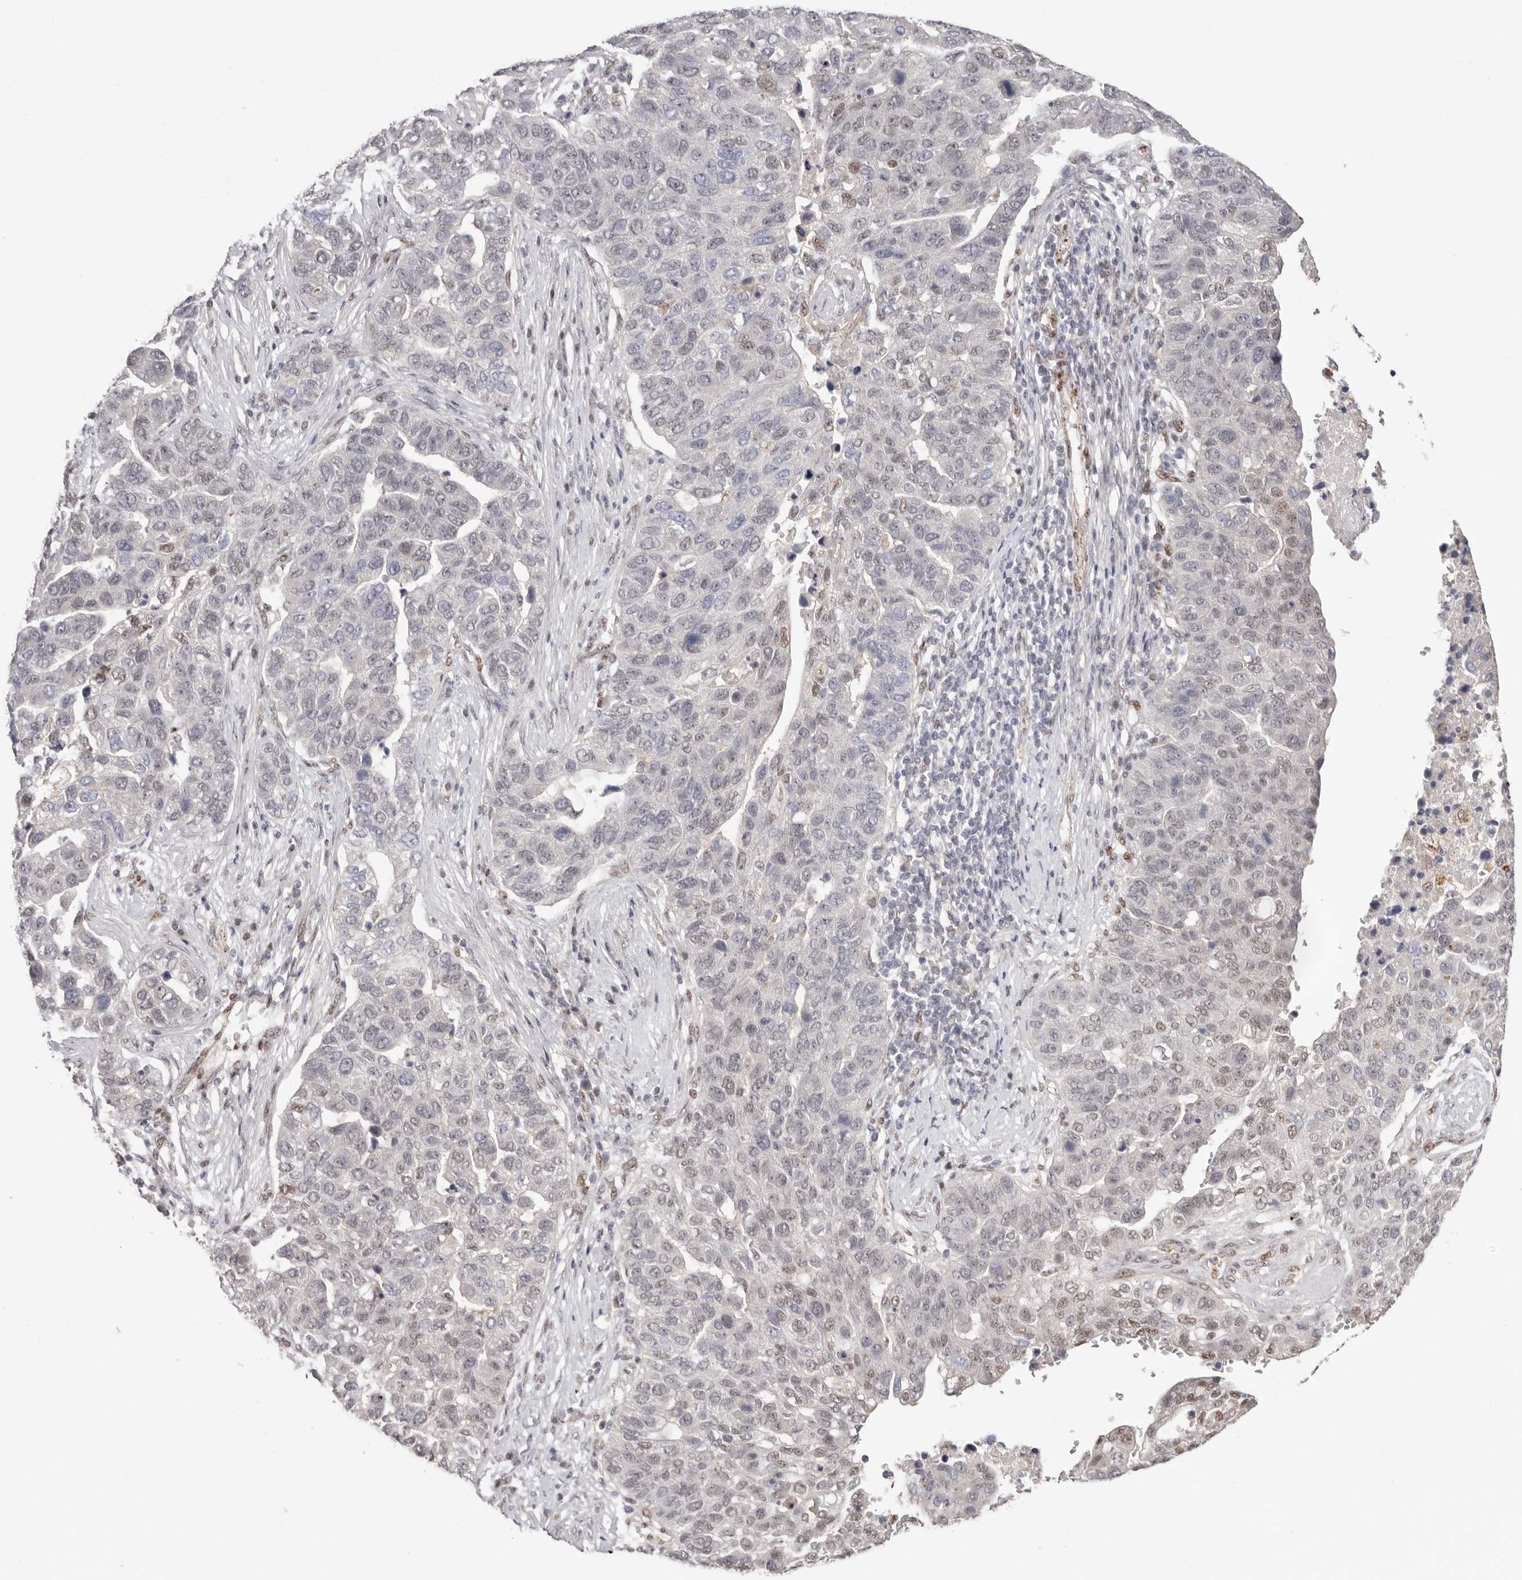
{"staining": {"intensity": "weak", "quantity": "<25%", "location": "nuclear"}, "tissue": "pancreatic cancer", "cell_type": "Tumor cells", "image_type": "cancer", "snomed": [{"axis": "morphology", "description": "Adenocarcinoma, NOS"}, {"axis": "topography", "description": "Pancreas"}], "caption": "Immunohistochemistry photomicrograph of neoplastic tissue: adenocarcinoma (pancreatic) stained with DAB (3,3'-diaminobenzidine) exhibits no significant protein positivity in tumor cells.", "gene": "SMAD7", "patient": {"sex": "female", "age": 61}}